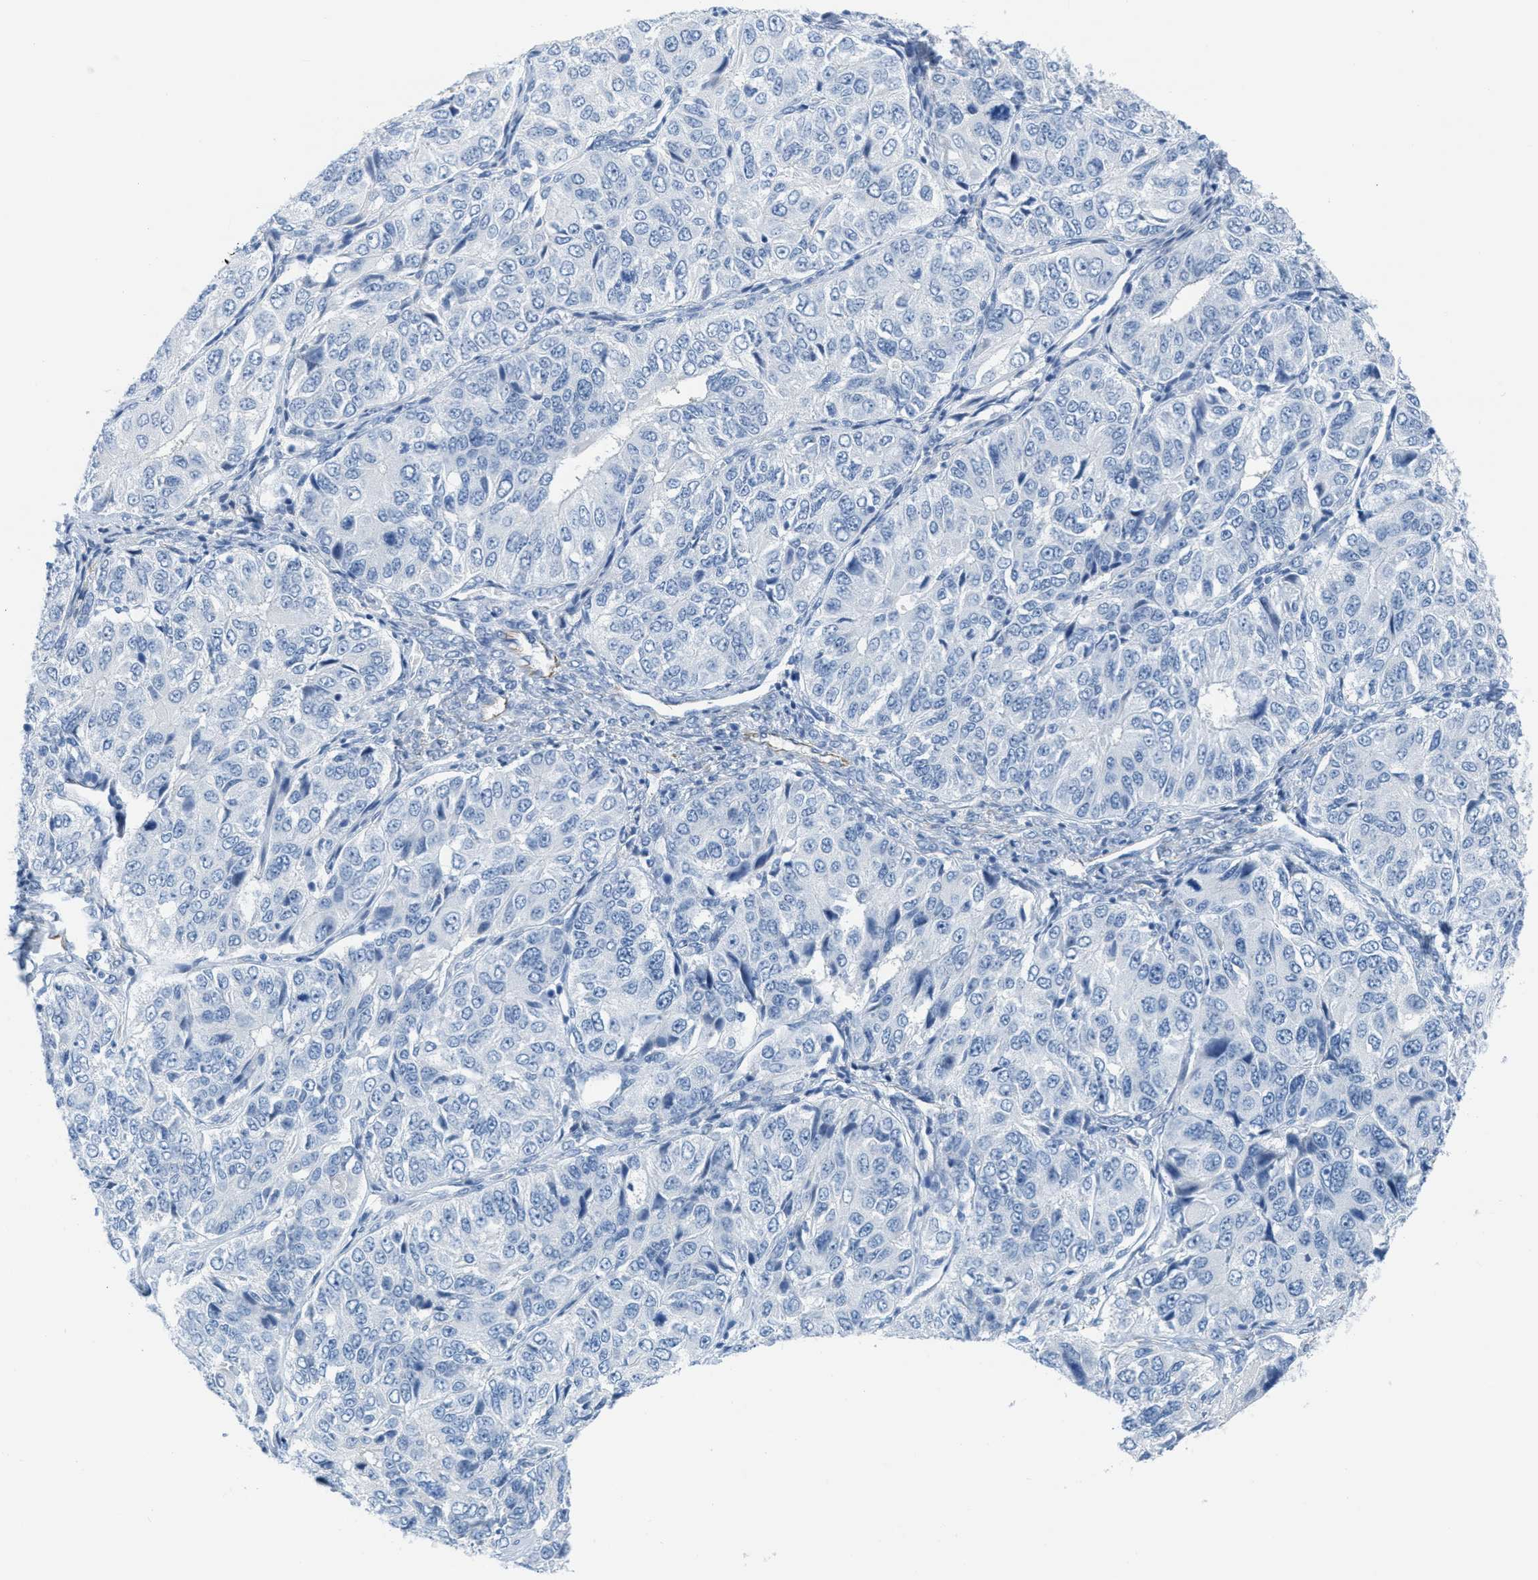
{"staining": {"intensity": "negative", "quantity": "none", "location": "none"}, "tissue": "ovarian cancer", "cell_type": "Tumor cells", "image_type": "cancer", "snomed": [{"axis": "morphology", "description": "Carcinoma, endometroid"}, {"axis": "topography", "description": "Ovary"}], "caption": "Protein analysis of ovarian cancer (endometroid carcinoma) exhibits no significant staining in tumor cells.", "gene": "SLC12A1", "patient": {"sex": "female", "age": 51}}